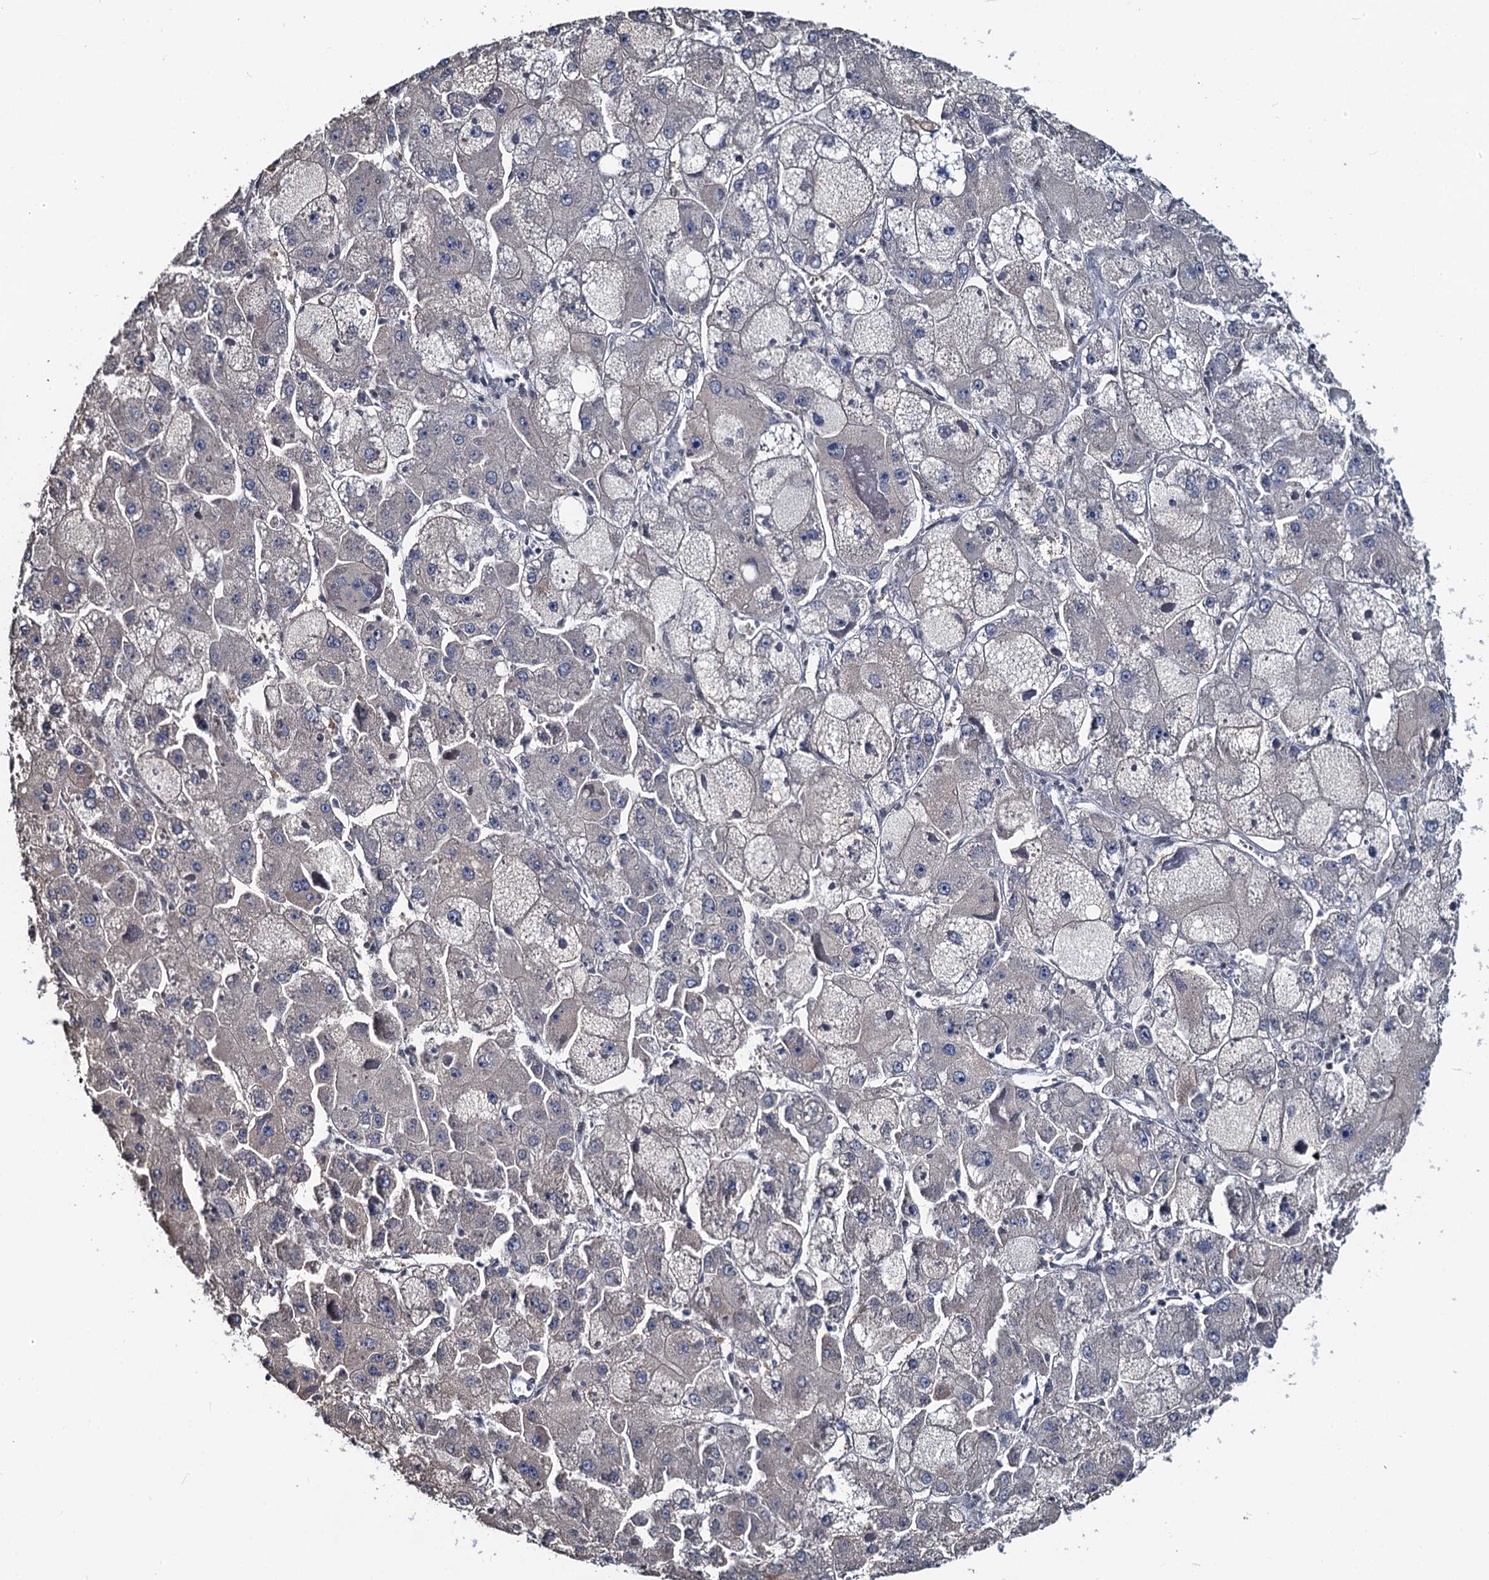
{"staining": {"intensity": "weak", "quantity": "<25%", "location": "cytoplasmic/membranous"}, "tissue": "liver cancer", "cell_type": "Tumor cells", "image_type": "cancer", "snomed": [{"axis": "morphology", "description": "Carcinoma, Hepatocellular, NOS"}, {"axis": "topography", "description": "Liver"}], "caption": "High magnification brightfield microscopy of liver cancer stained with DAB (3,3'-diaminobenzidine) (brown) and counterstained with hematoxylin (blue): tumor cells show no significant staining.", "gene": "TOX3", "patient": {"sex": "female", "age": 73}}